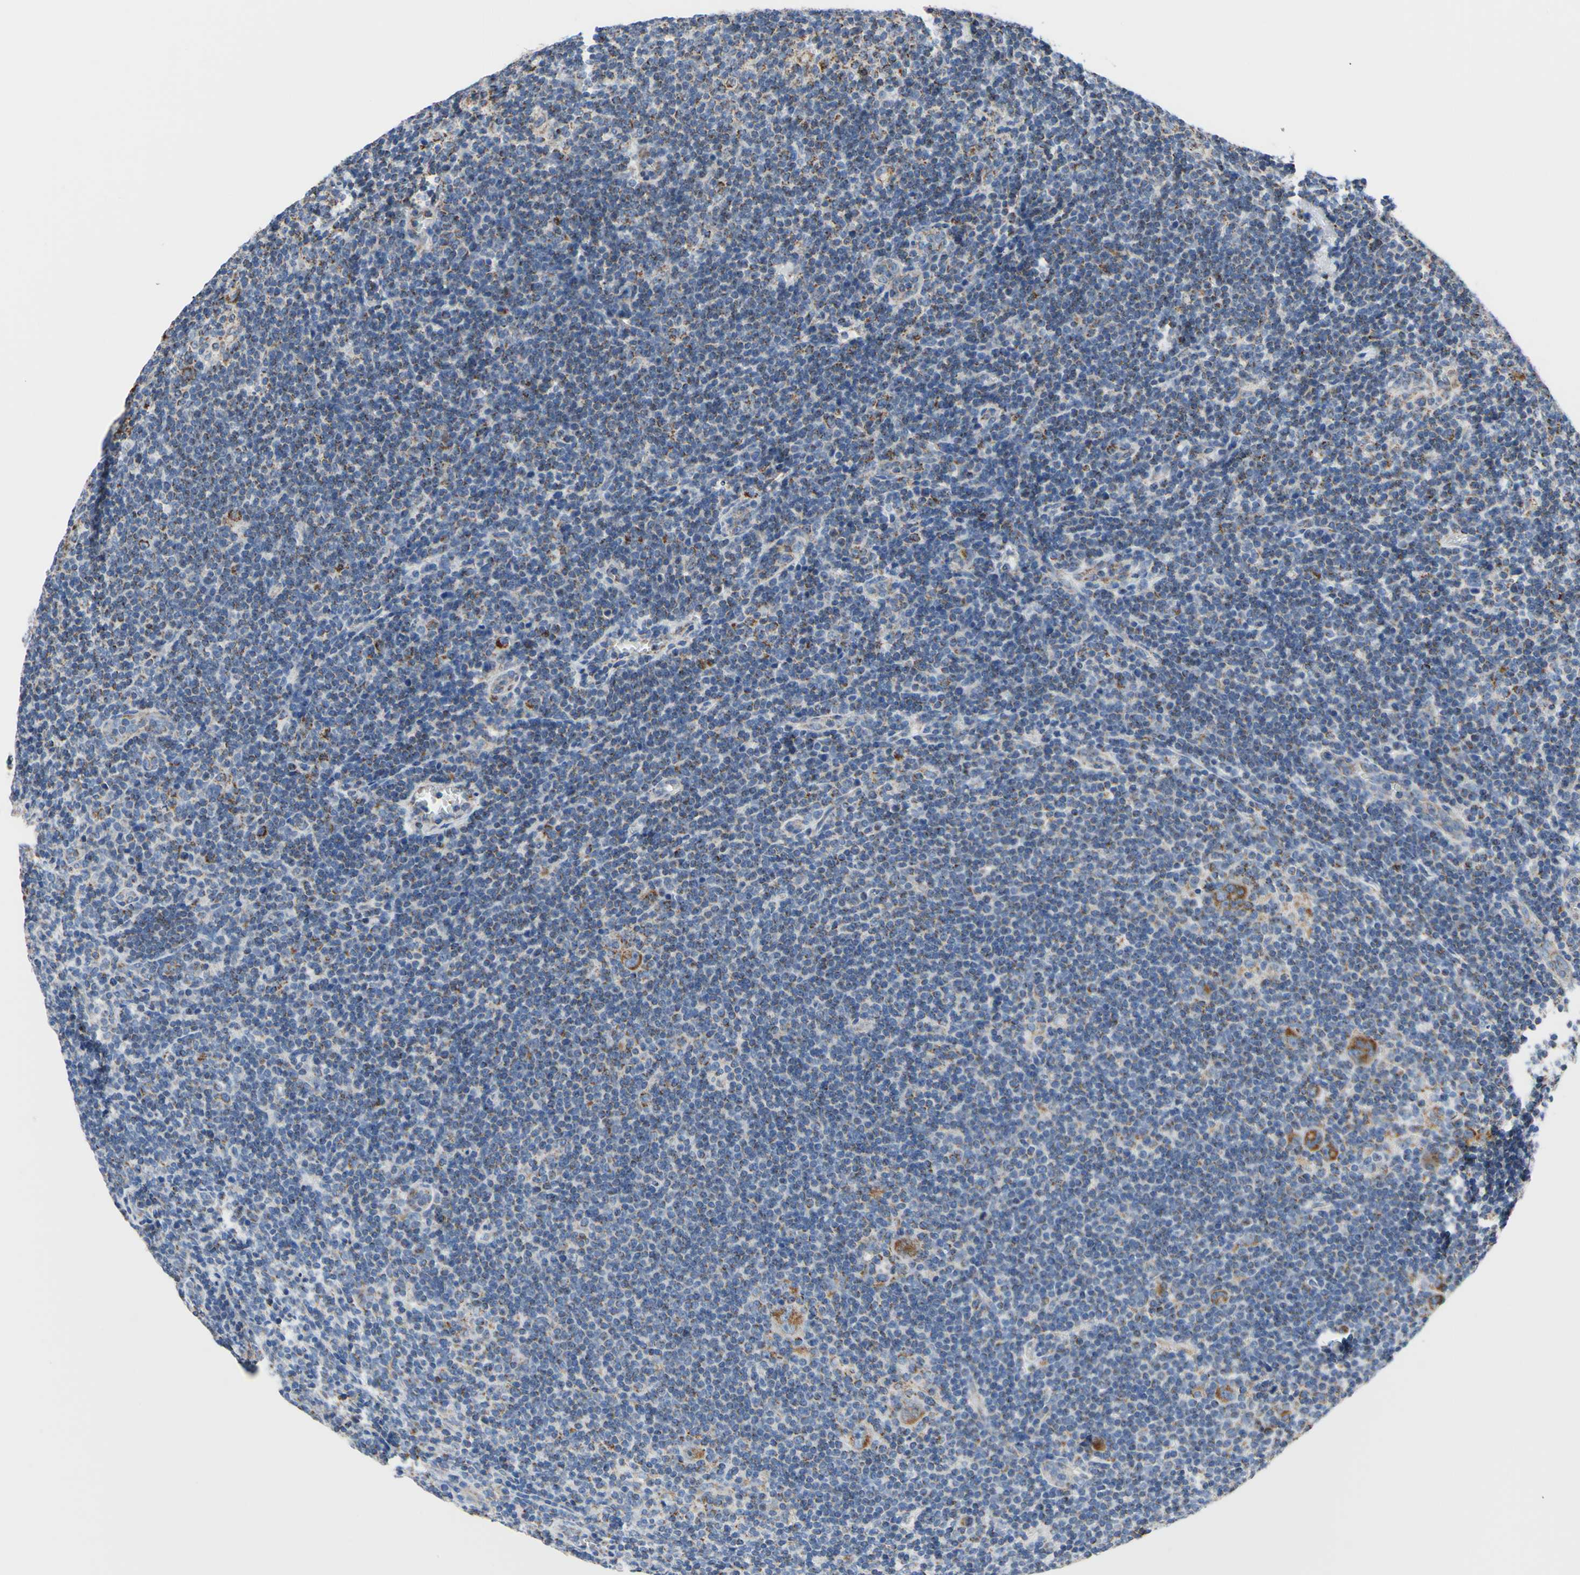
{"staining": {"intensity": "strong", "quantity": ">75%", "location": "cytoplasmic/membranous"}, "tissue": "lymphoma", "cell_type": "Tumor cells", "image_type": "cancer", "snomed": [{"axis": "morphology", "description": "Hodgkin's disease, NOS"}, {"axis": "topography", "description": "Lymph node"}], "caption": "Immunohistochemistry staining of lymphoma, which exhibits high levels of strong cytoplasmic/membranous positivity in about >75% of tumor cells indicating strong cytoplasmic/membranous protein staining. The staining was performed using DAB (3,3'-diaminobenzidine) (brown) for protein detection and nuclei were counterstained in hematoxylin (blue).", "gene": "CLPP", "patient": {"sex": "female", "age": 57}}